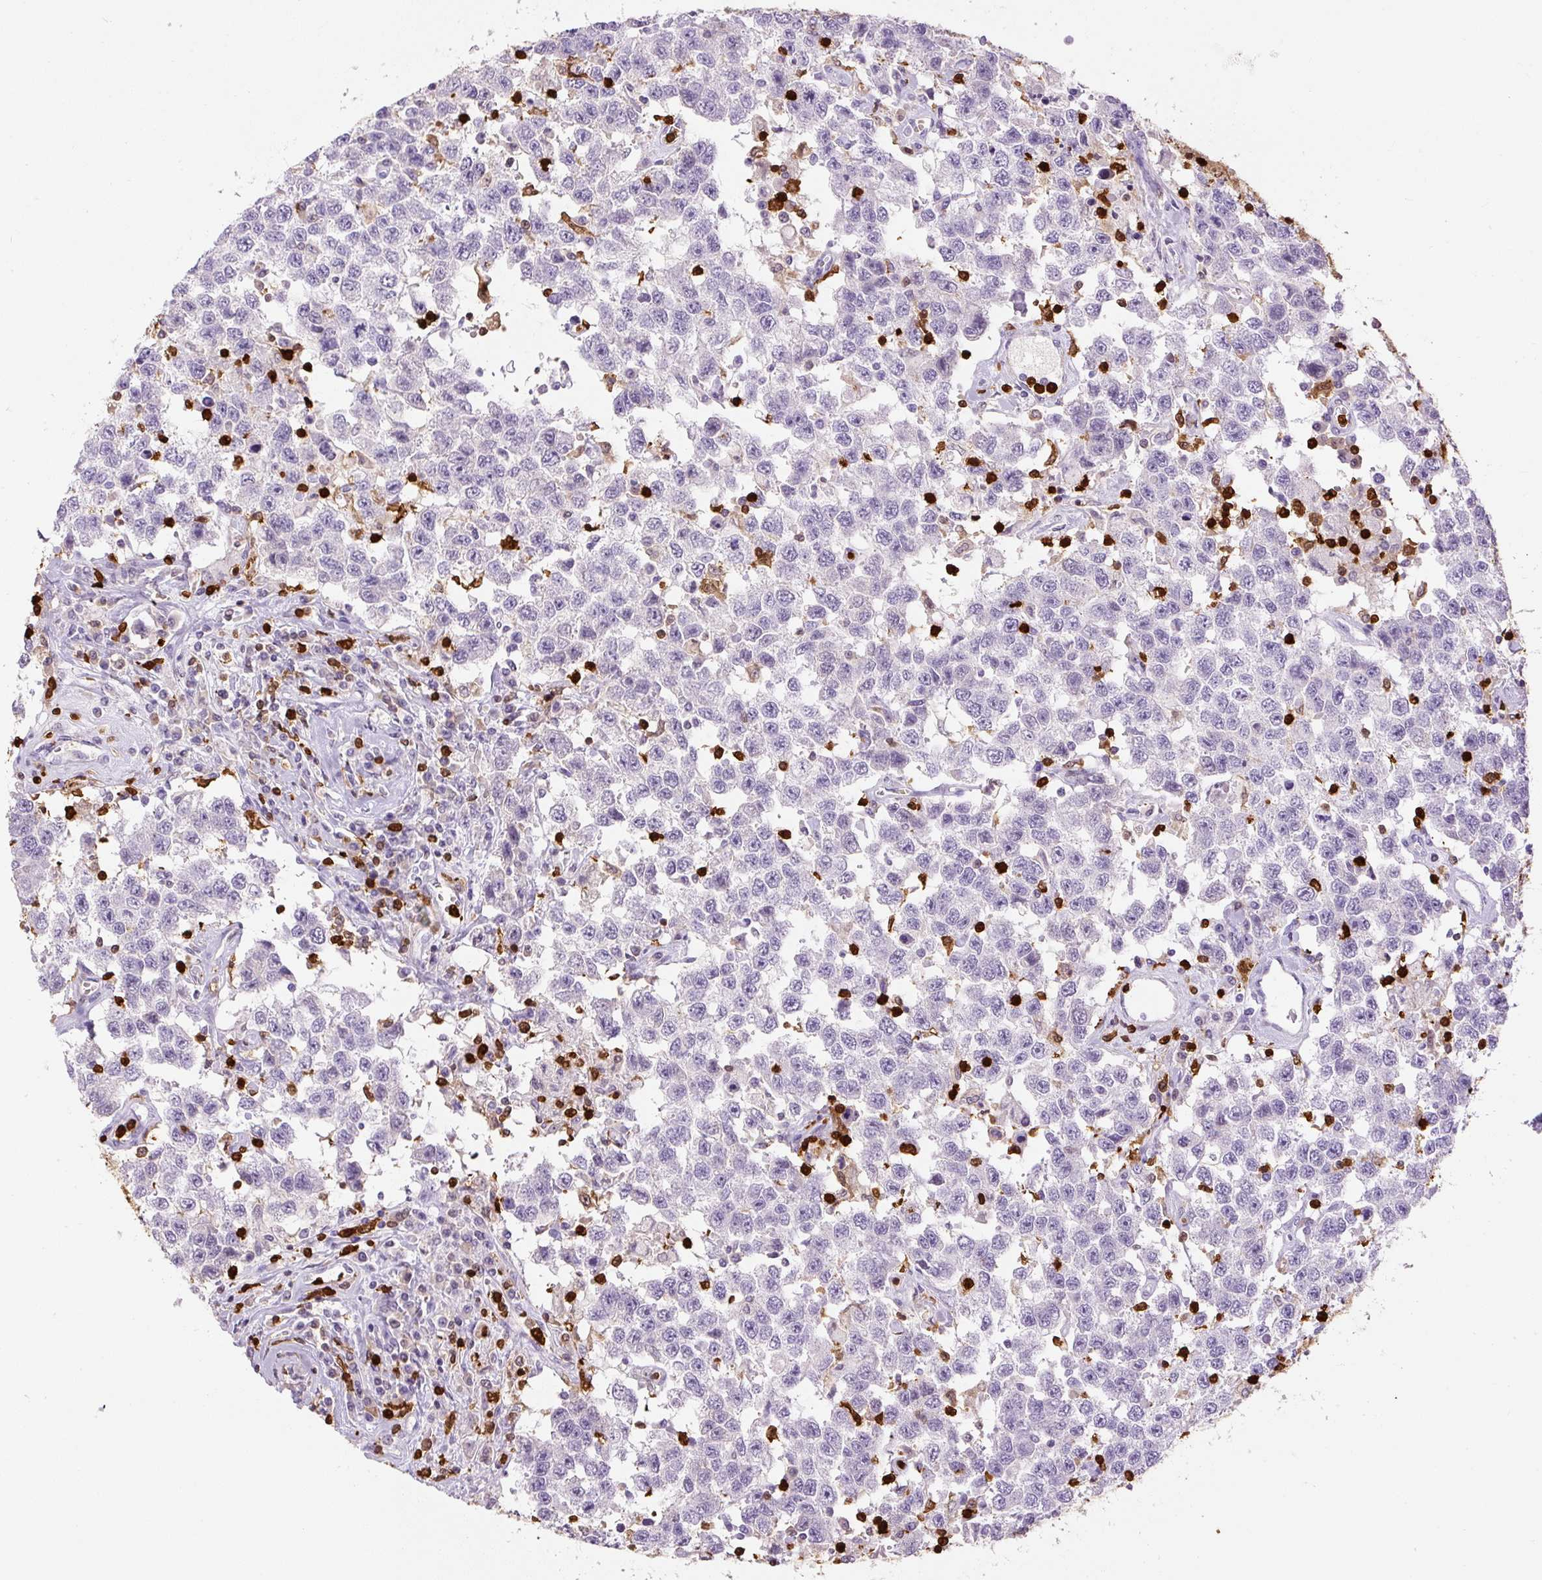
{"staining": {"intensity": "negative", "quantity": "none", "location": "none"}, "tissue": "testis cancer", "cell_type": "Tumor cells", "image_type": "cancer", "snomed": [{"axis": "morphology", "description": "Seminoma, NOS"}, {"axis": "topography", "description": "Testis"}], "caption": "This is an IHC image of human testis cancer. There is no staining in tumor cells.", "gene": "S100A4", "patient": {"sex": "male", "age": 41}}